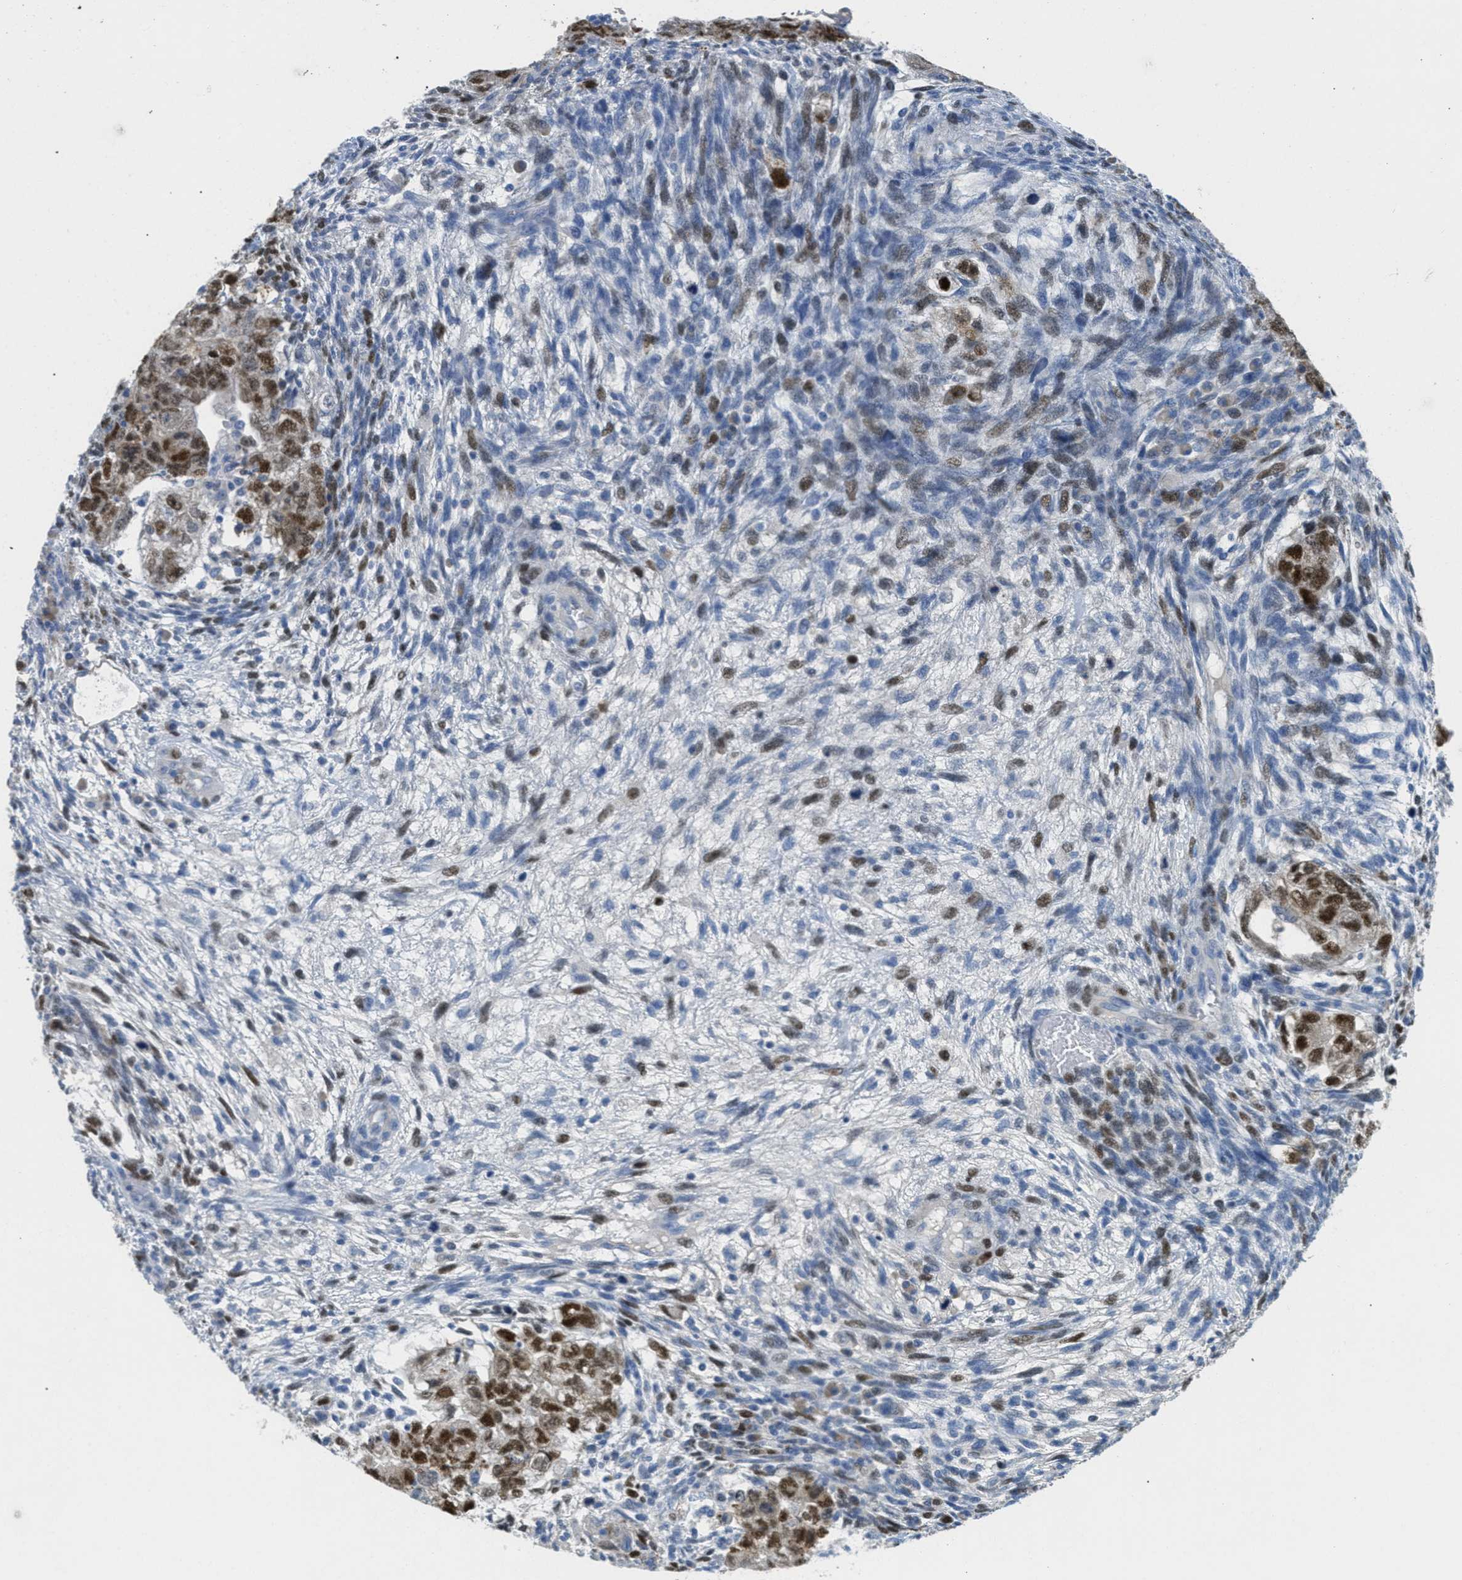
{"staining": {"intensity": "strong", "quantity": ">75%", "location": "nuclear"}, "tissue": "testis cancer", "cell_type": "Tumor cells", "image_type": "cancer", "snomed": [{"axis": "morphology", "description": "Normal tissue, NOS"}, {"axis": "morphology", "description": "Carcinoma, Embryonal, NOS"}, {"axis": "topography", "description": "Testis"}], "caption": "There is high levels of strong nuclear expression in tumor cells of embryonal carcinoma (testis), as demonstrated by immunohistochemical staining (brown color).", "gene": "ORC6", "patient": {"sex": "male", "age": 36}}